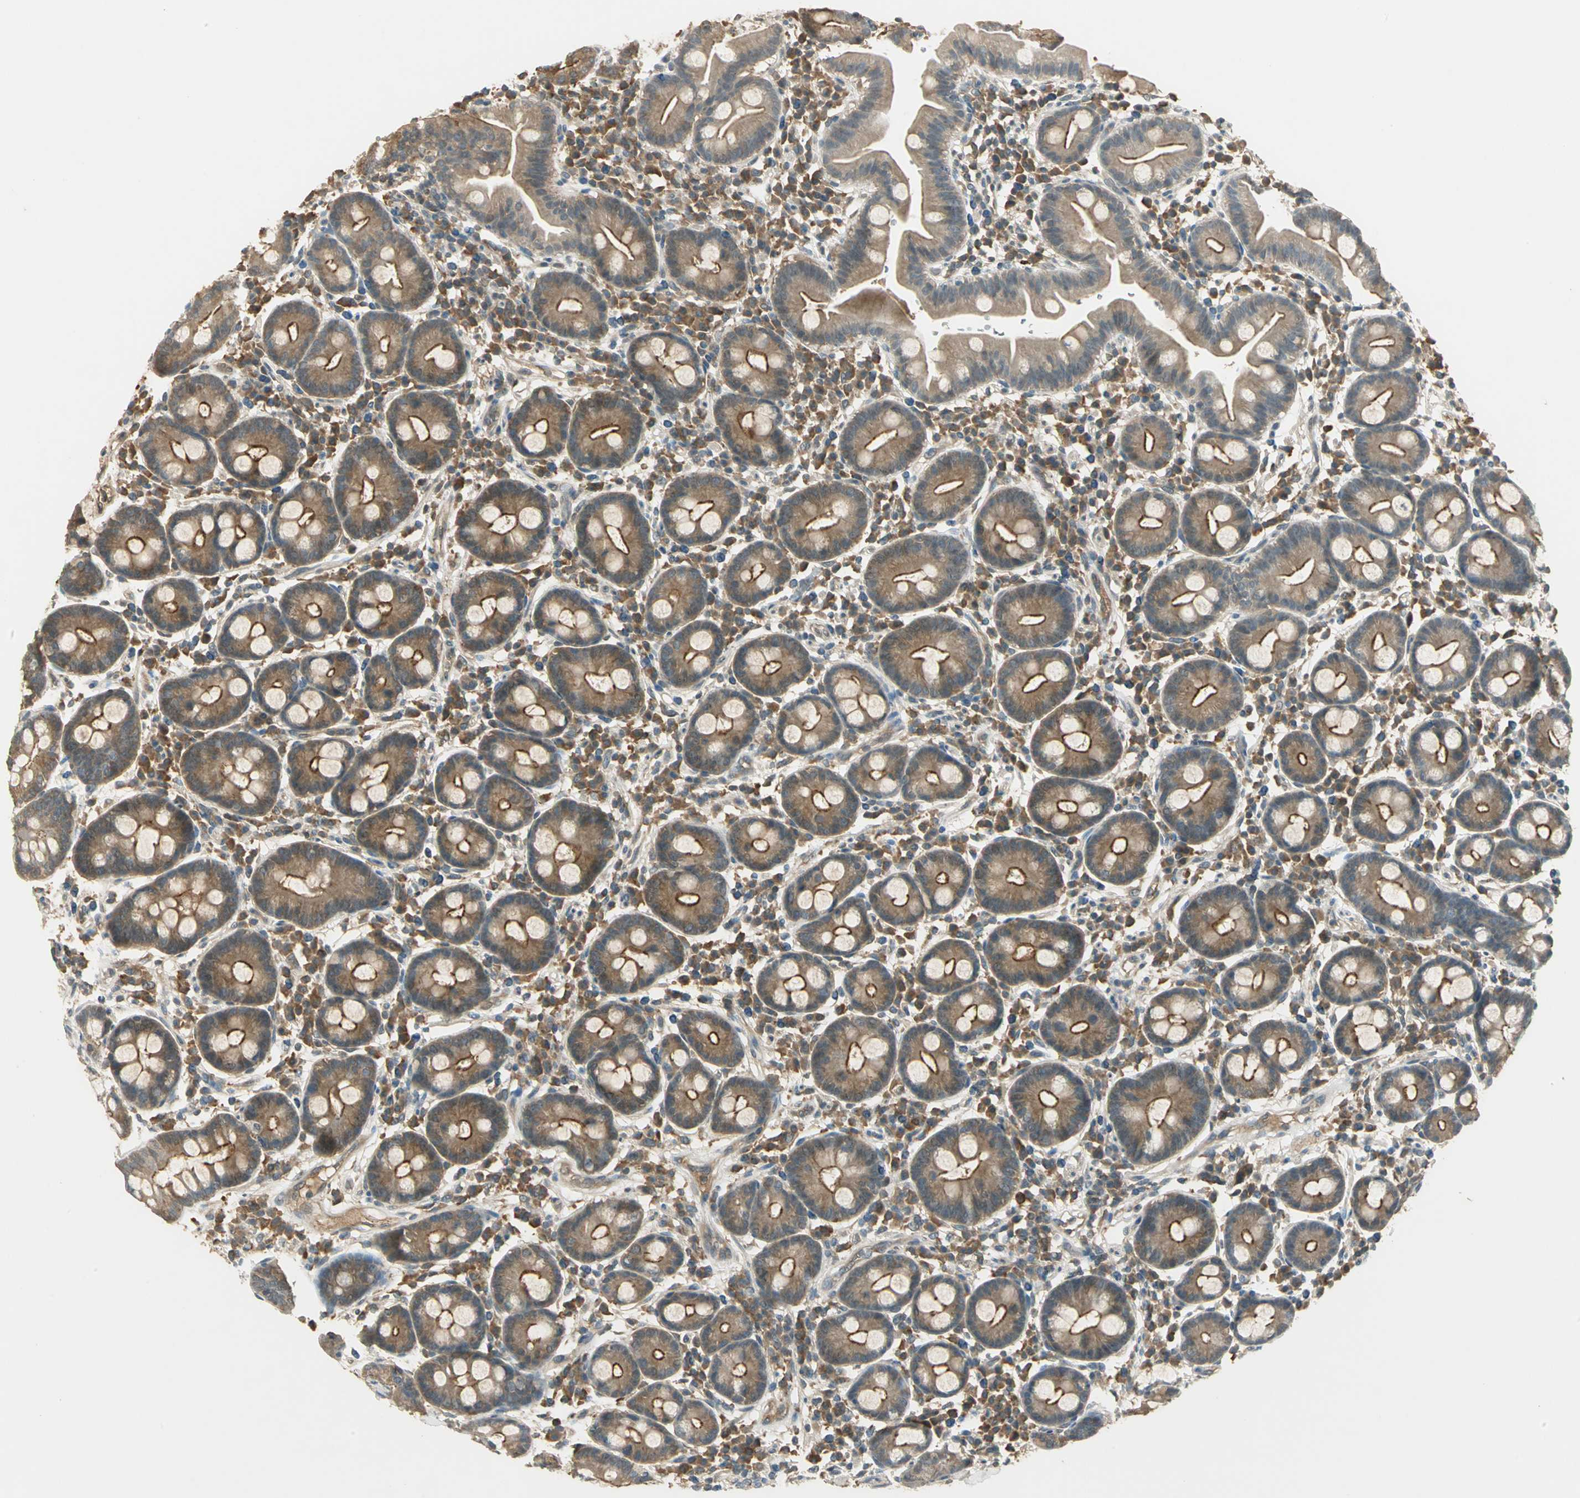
{"staining": {"intensity": "moderate", "quantity": ">75%", "location": "cytoplasmic/membranous"}, "tissue": "duodenum", "cell_type": "Glandular cells", "image_type": "normal", "snomed": [{"axis": "morphology", "description": "Normal tissue, NOS"}, {"axis": "topography", "description": "Duodenum"}], "caption": "The histopathology image shows immunohistochemical staining of normal duodenum. There is moderate cytoplasmic/membranous positivity is present in approximately >75% of glandular cells.", "gene": "KEAP1", "patient": {"sex": "male", "age": 50}}